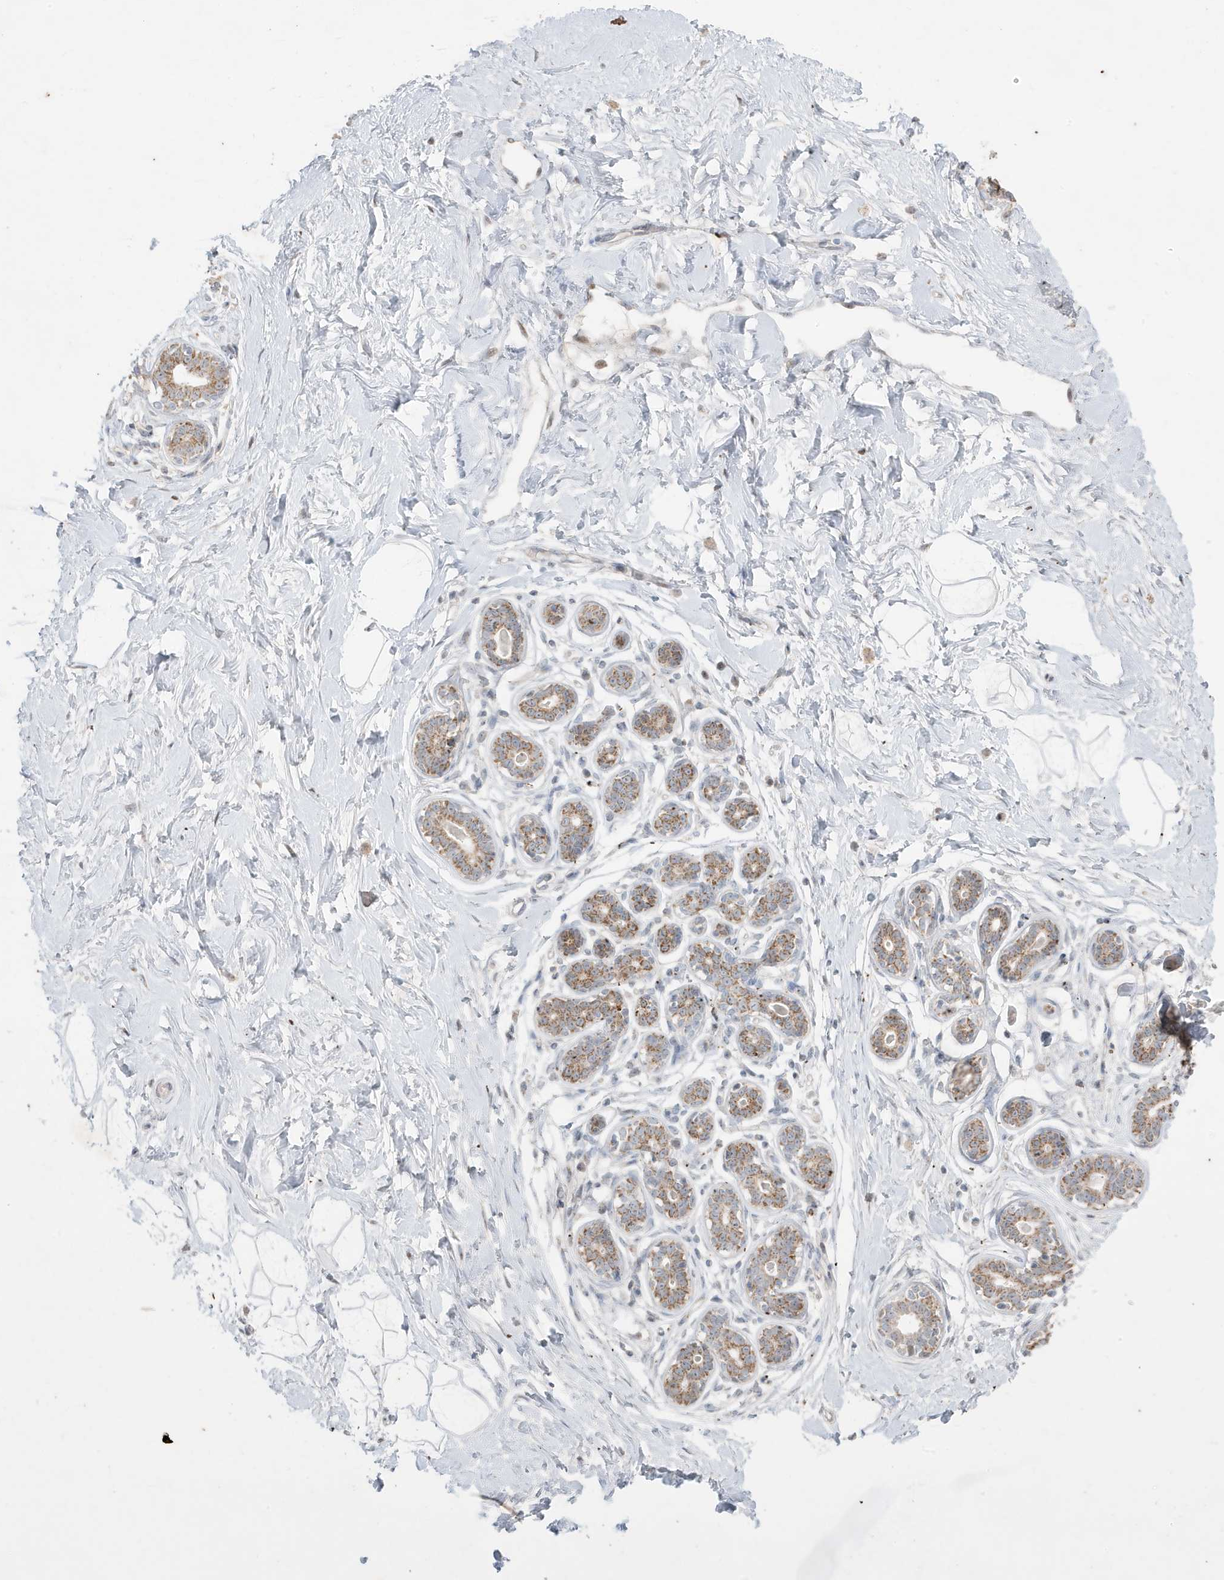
{"staining": {"intensity": "negative", "quantity": "none", "location": "none"}, "tissue": "breast", "cell_type": "Adipocytes", "image_type": "normal", "snomed": [{"axis": "morphology", "description": "Normal tissue, NOS"}, {"axis": "morphology", "description": "Adenoma, NOS"}, {"axis": "topography", "description": "Breast"}], "caption": "An immunohistochemistry photomicrograph of unremarkable breast is shown. There is no staining in adipocytes of breast. (Brightfield microscopy of DAB (3,3'-diaminobenzidine) IHC at high magnification).", "gene": "FNDC1", "patient": {"sex": "female", "age": 23}}